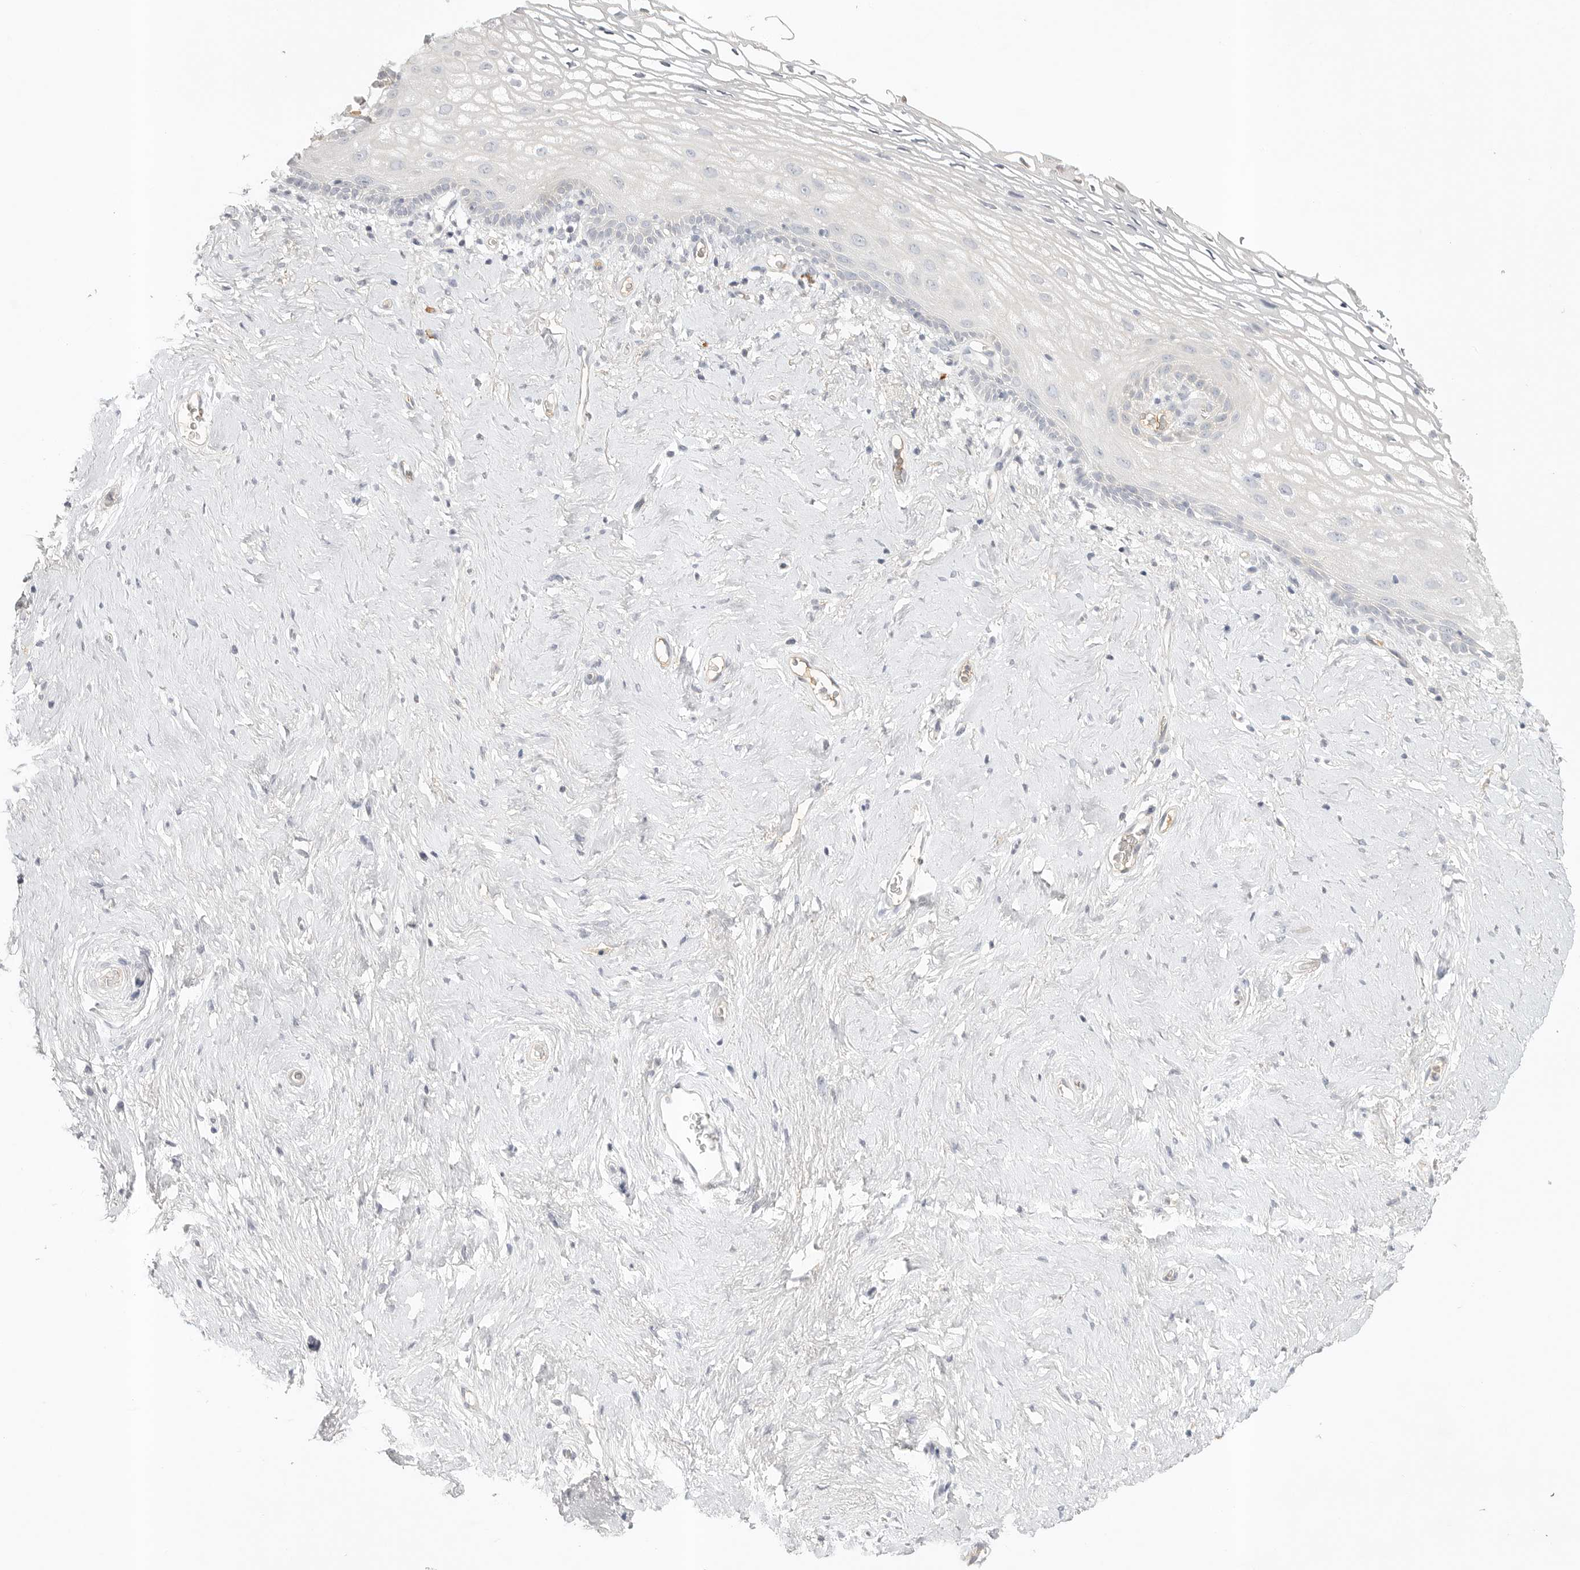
{"staining": {"intensity": "negative", "quantity": "none", "location": "none"}, "tissue": "vagina", "cell_type": "Squamous epithelial cells", "image_type": "normal", "snomed": [{"axis": "morphology", "description": "Normal tissue, NOS"}, {"axis": "morphology", "description": "Adenocarcinoma, NOS"}, {"axis": "topography", "description": "Rectum"}, {"axis": "topography", "description": "Vagina"}], "caption": "This is an immunohistochemistry (IHC) image of unremarkable human vagina. There is no expression in squamous epithelial cells.", "gene": "SLC25A36", "patient": {"sex": "female", "age": 71}}